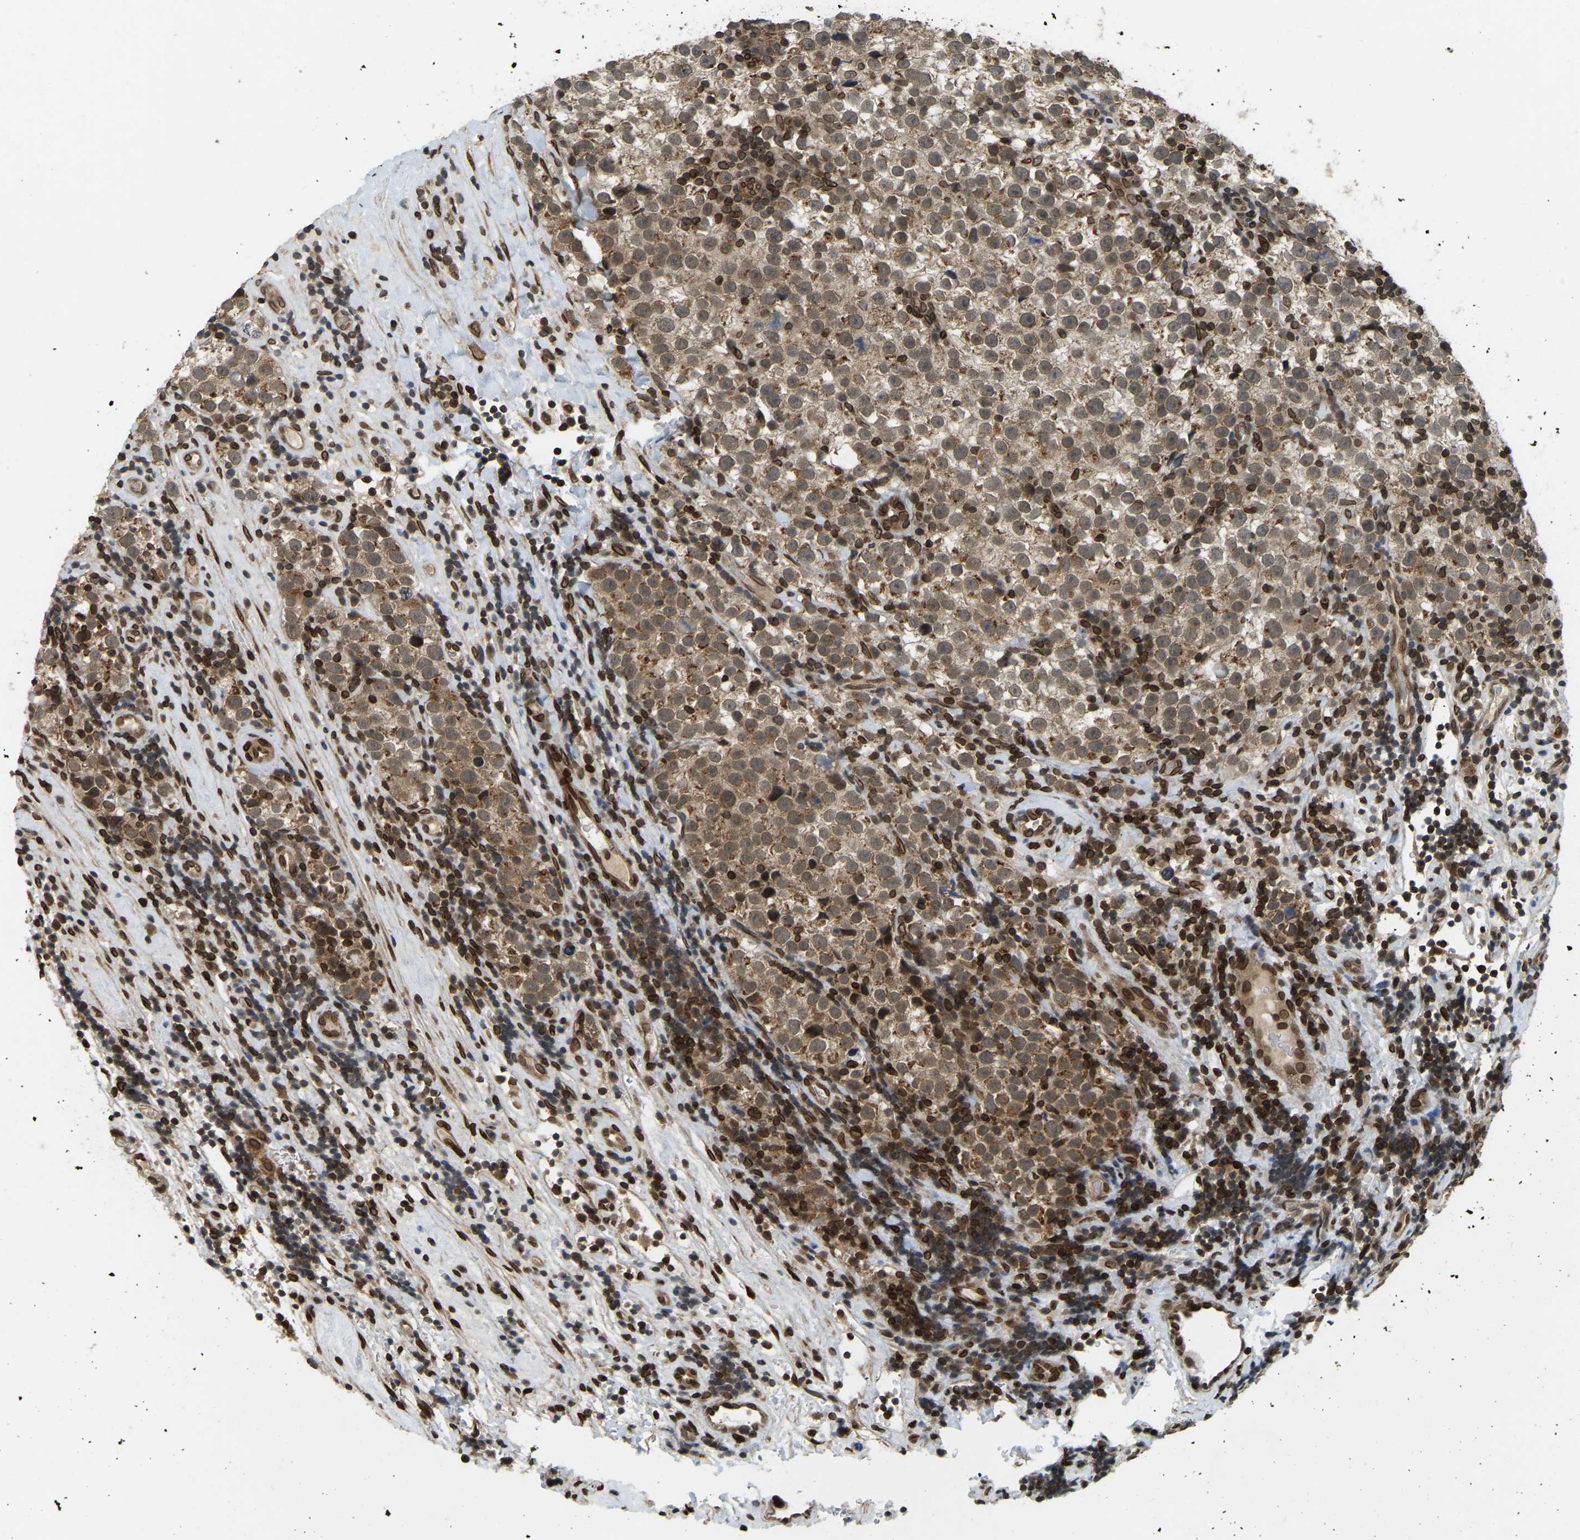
{"staining": {"intensity": "moderate", "quantity": ">75%", "location": "cytoplasmic/membranous"}, "tissue": "testis cancer", "cell_type": "Tumor cells", "image_type": "cancer", "snomed": [{"axis": "morphology", "description": "Normal tissue, NOS"}, {"axis": "morphology", "description": "Seminoma, NOS"}, {"axis": "topography", "description": "Testis"}], "caption": "Seminoma (testis) was stained to show a protein in brown. There is medium levels of moderate cytoplasmic/membranous staining in about >75% of tumor cells.", "gene": "SYNE1", "patient": {"sex": "male", "age": 43}}